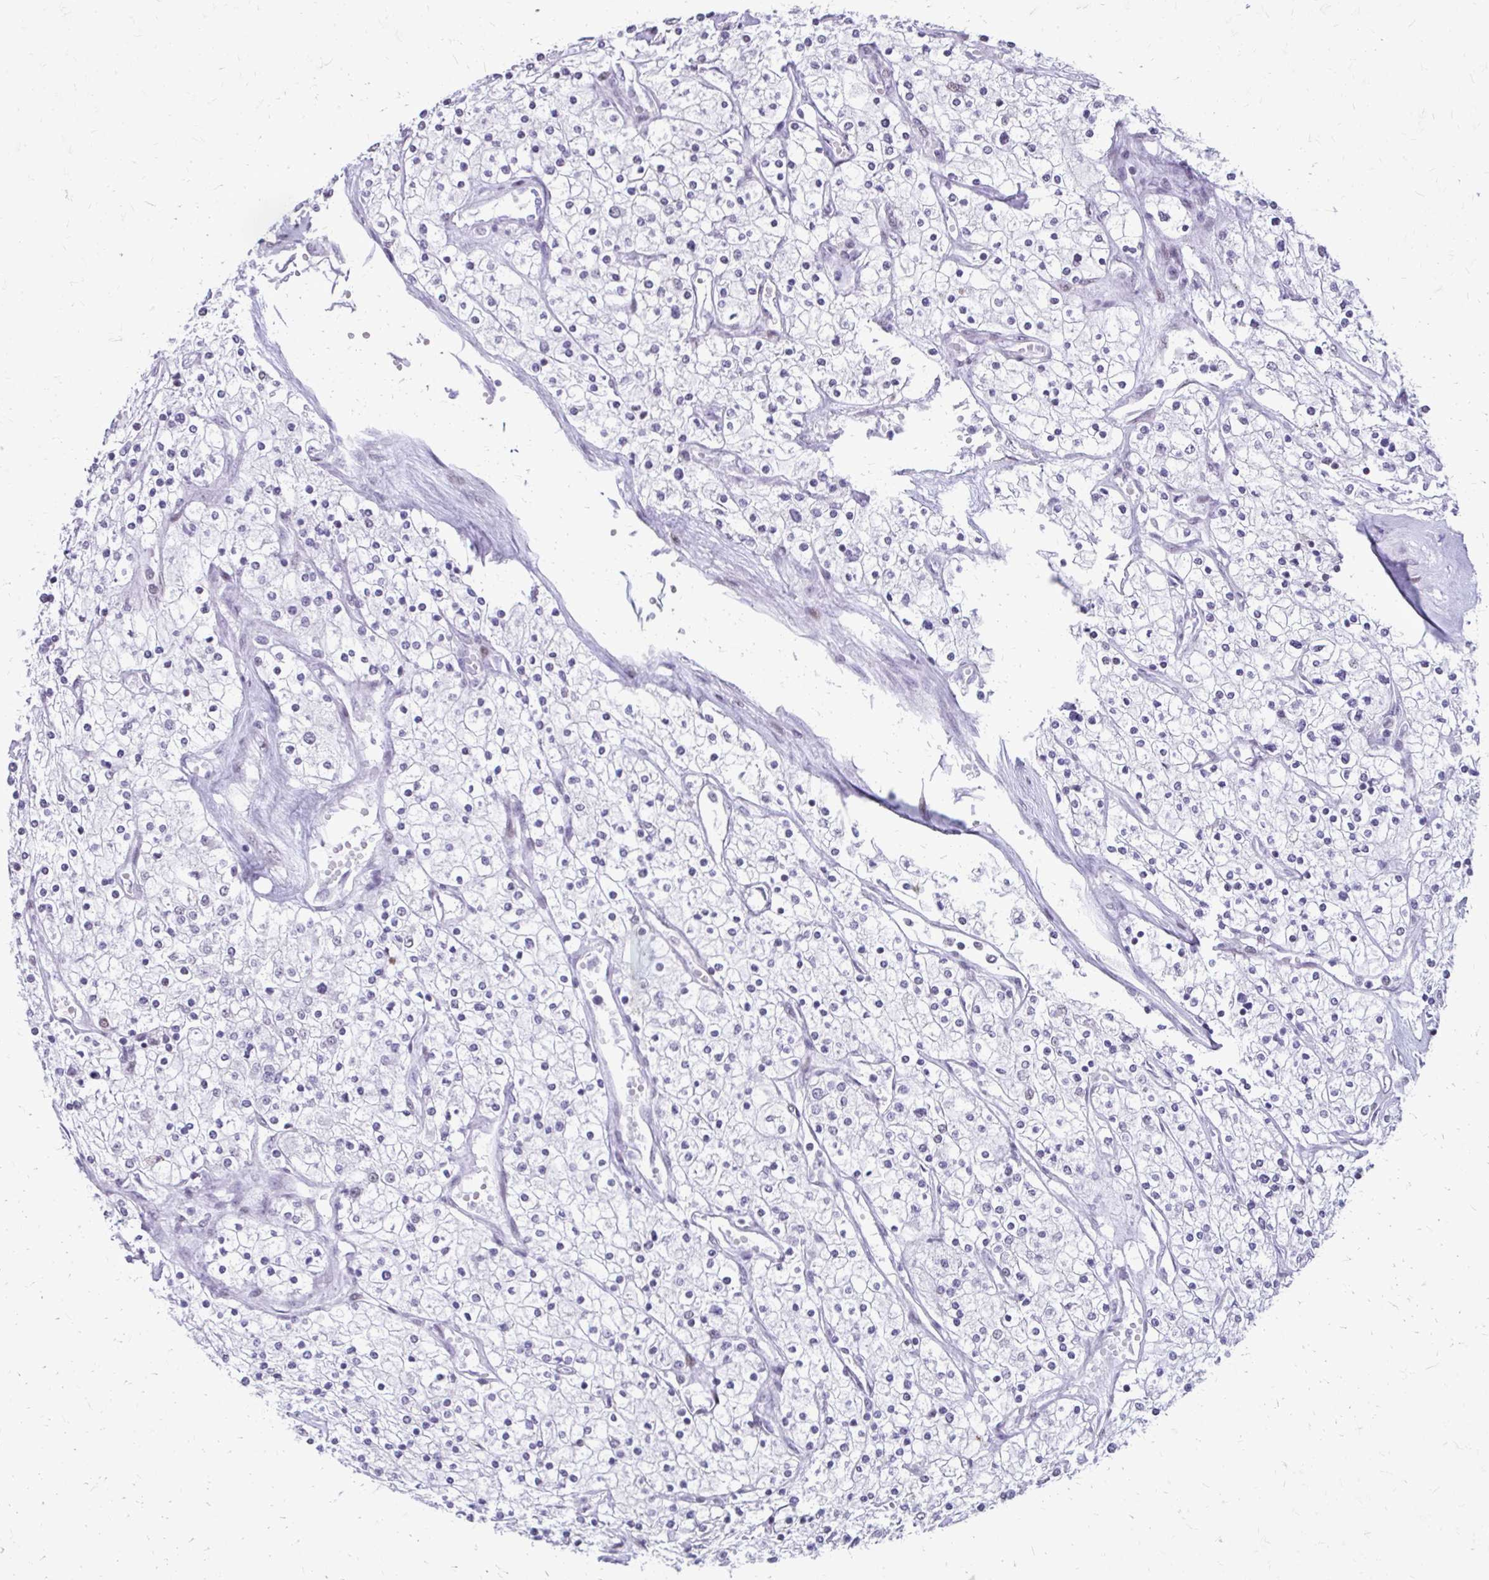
{"staining": {"intensity": "negative", "quantity": "none", "location": "none"}, "tissue": "renal cancer", "cell_type": "Tumor cells", "image_type": "cancer", "snomed": [{"axis": "morphology", "description": "Adenocarcinoma, NOS"}, {"axis": "topography", "description": "Kidney"}], "caption": "High power microscopy histopathology image of an IHC histopathology image of renal adenocarcinoma, revealing no significant staining in tumor cells.", "gene": "SS18", "patient": {"sex": "male", "age": 80}}